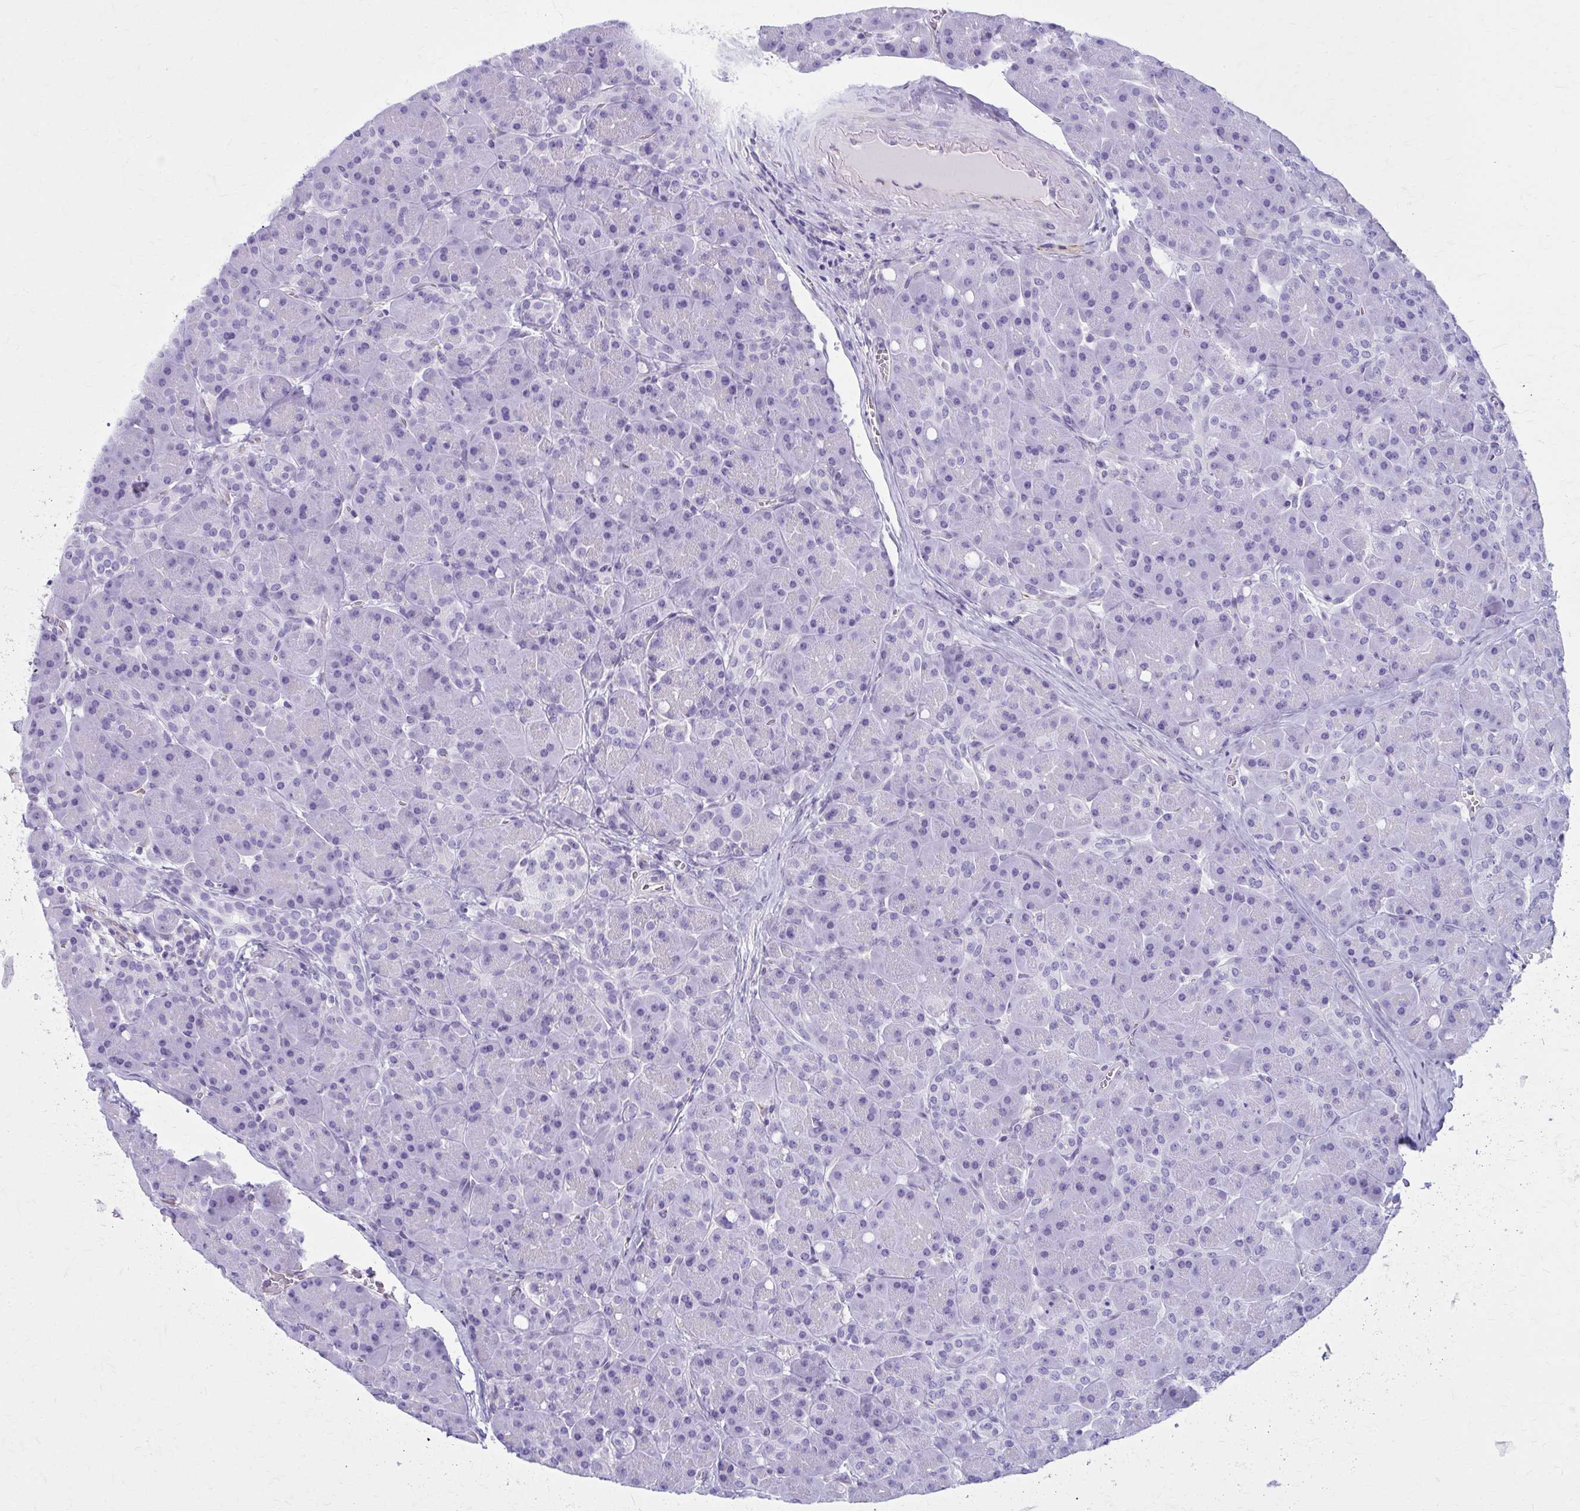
{"staining": {"intensity": "negative", "quantity": "none", "location": "none"}, "tissue": "pancreas", "cell_type": "Exocrine glandular cells", "image_type": "normal", "snomed": [{"axis": "morphology", "description": "Normal tissue, NOS"}, {"axis": "topography", "description": "Pancreas"}], "caption": "Pancreas was stained to show a protein in brown. There is no significant staining in exocrine glandular cells. (Brightfield microscopy of DAB (3,3'-diaminobenzidine) IHC at high magnification).", "gene": "GFAP", "patient": {"sex": "male", "age": 55}}